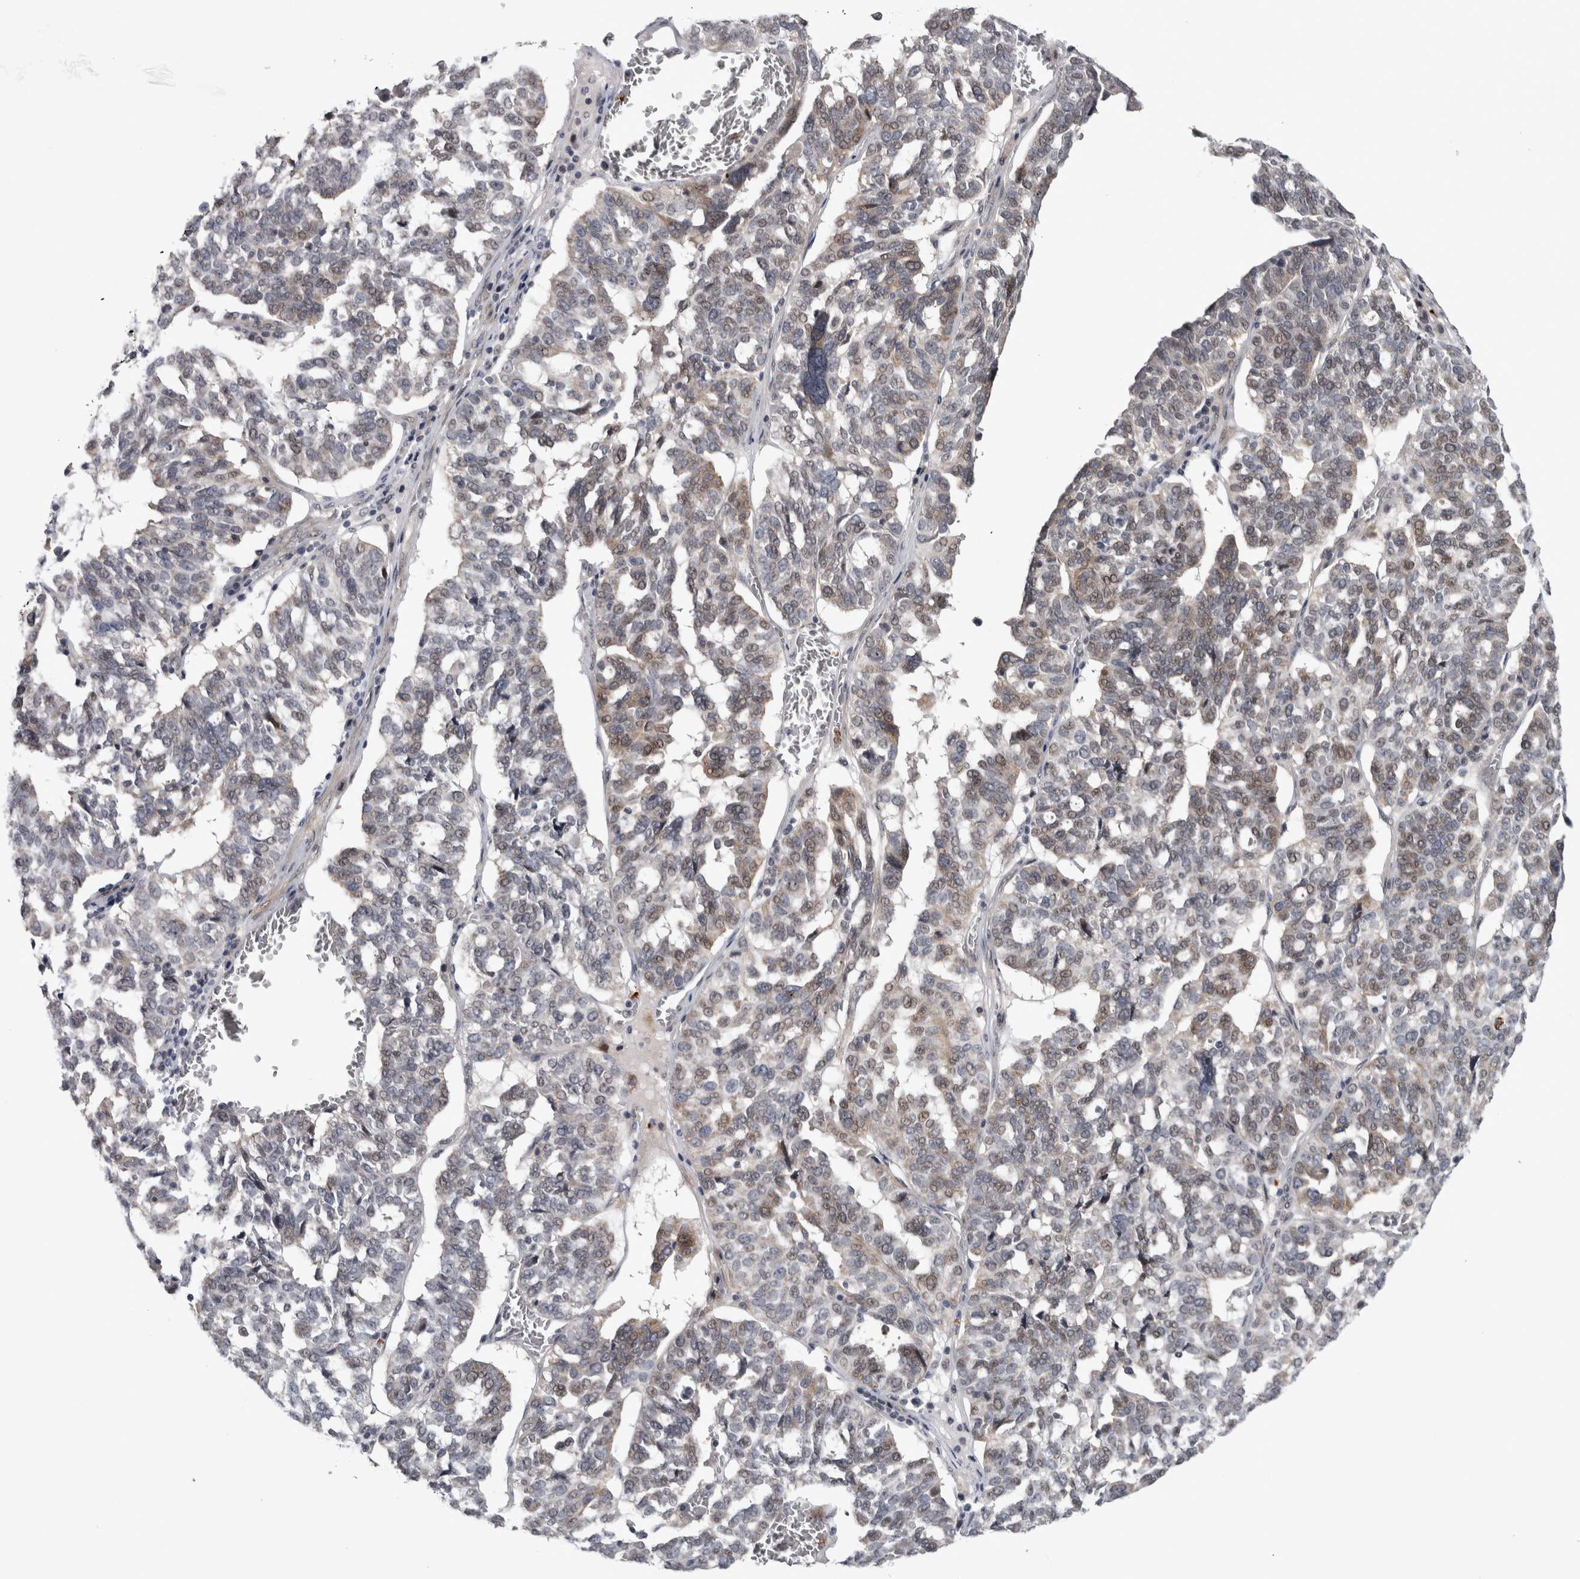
{"staining": {"intensity": "moderate", "quantity": "25%-75%", "location": "nuclear"}, "tissue": "ovarian cancer", "cell_type": "Tumor cells", "image_type": "cancer", "snomed": [{"axis": "morphology", "description": "Cystadenocarcinoma, serous, NOS"}, {"axis": "topography", "description": "Ovary"}], "caption": "Ovarian cancer (serous cystadenocarcinoma) stained with DAB immunohistochemistry reveals medium levels of moderate nuclear positivity in about 25%-75% of tumor cells.", "gene": "ASPN", "patient": {"sex": "female", "age": 59}}